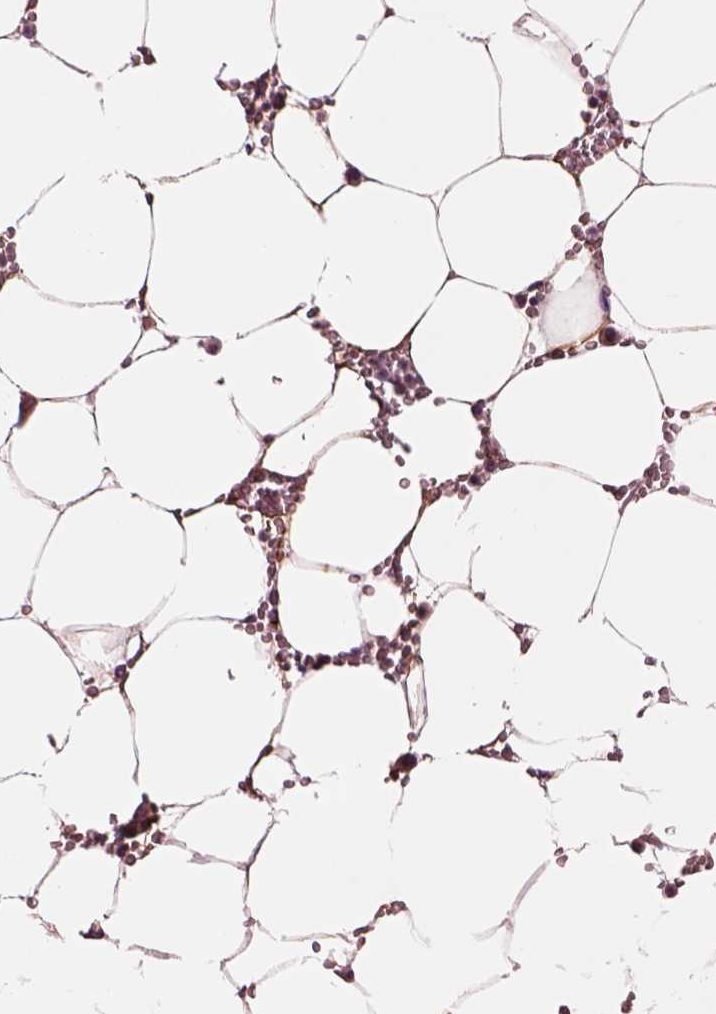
{"staining": {"intensity": "moderate", "quantity": "<25%", "location": "cytoplasmic/membranous"}, "tissue": "bone marrow", "cell_type": "Hematopoietic cells", "image_type": "normal", "snomed": [{"axis": "morphology", "description": "Normal tissue, NOS"}, {"axis": "topography", "description": "Bone marrow"}], "caption": "High-magnification brightfield microscopy of normal bone marrow stained with DAB (brown) and counterstained with hematoxylin (blue). hematopoietic cells exhibit moderate cytoplasmic/membranous staining is identified in about<25% of cells. (DAB IHC, brown staining for protein, blue staining for nuclei).", "gene": "SEC23A", "patient": {"sex": "female", "age": 52}}